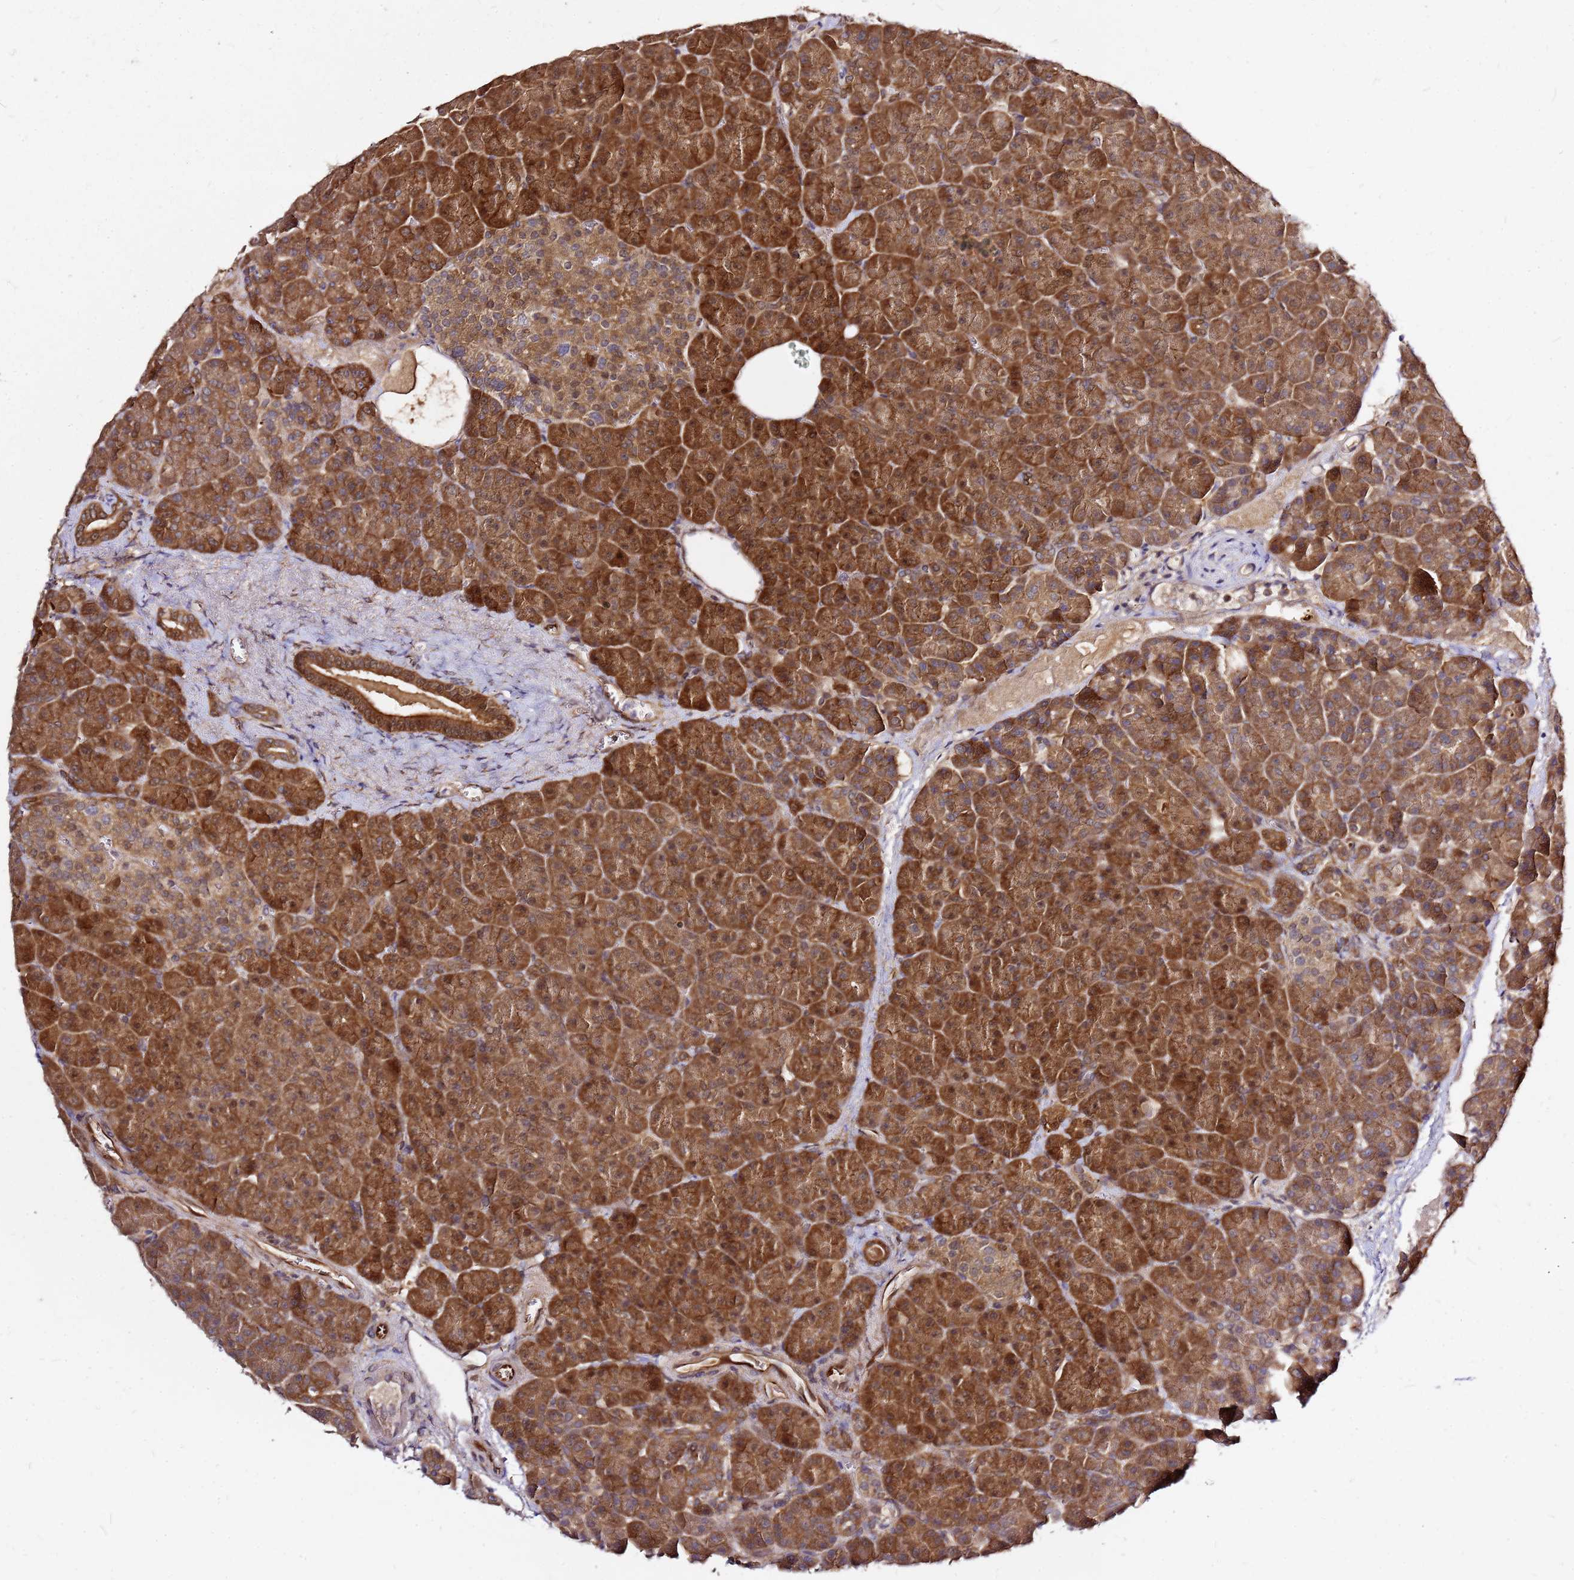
{"staining": {"intensity": "strong", "quantity": "25%-75%", "location": "cytoplasmic/membranous,nuclear"}, "tissue": "pancreas", "cell_type": "Exocrine glandular cells", "image_type": "normal", "snomed": [{"axis": "morphology", "description": "Normal tissue, NOS"}, {"axis": "topography", "description": "Pancreas"}], "caption": "IHC staining of normal pancreas, which demonstrates high levels of strong cytoplasmic/membranous,nuclear expression in about 25%-75% of exocrine glandular cells indicating strong cytoplasmic/membranous,nuclear protein positivity. The staining was performed using DAB (brown) for protein detection and nuclei were counterstained in hematoxylin (blue).", "gene": "NUDT14", "patient": {"sex": "female", "age": 74}}